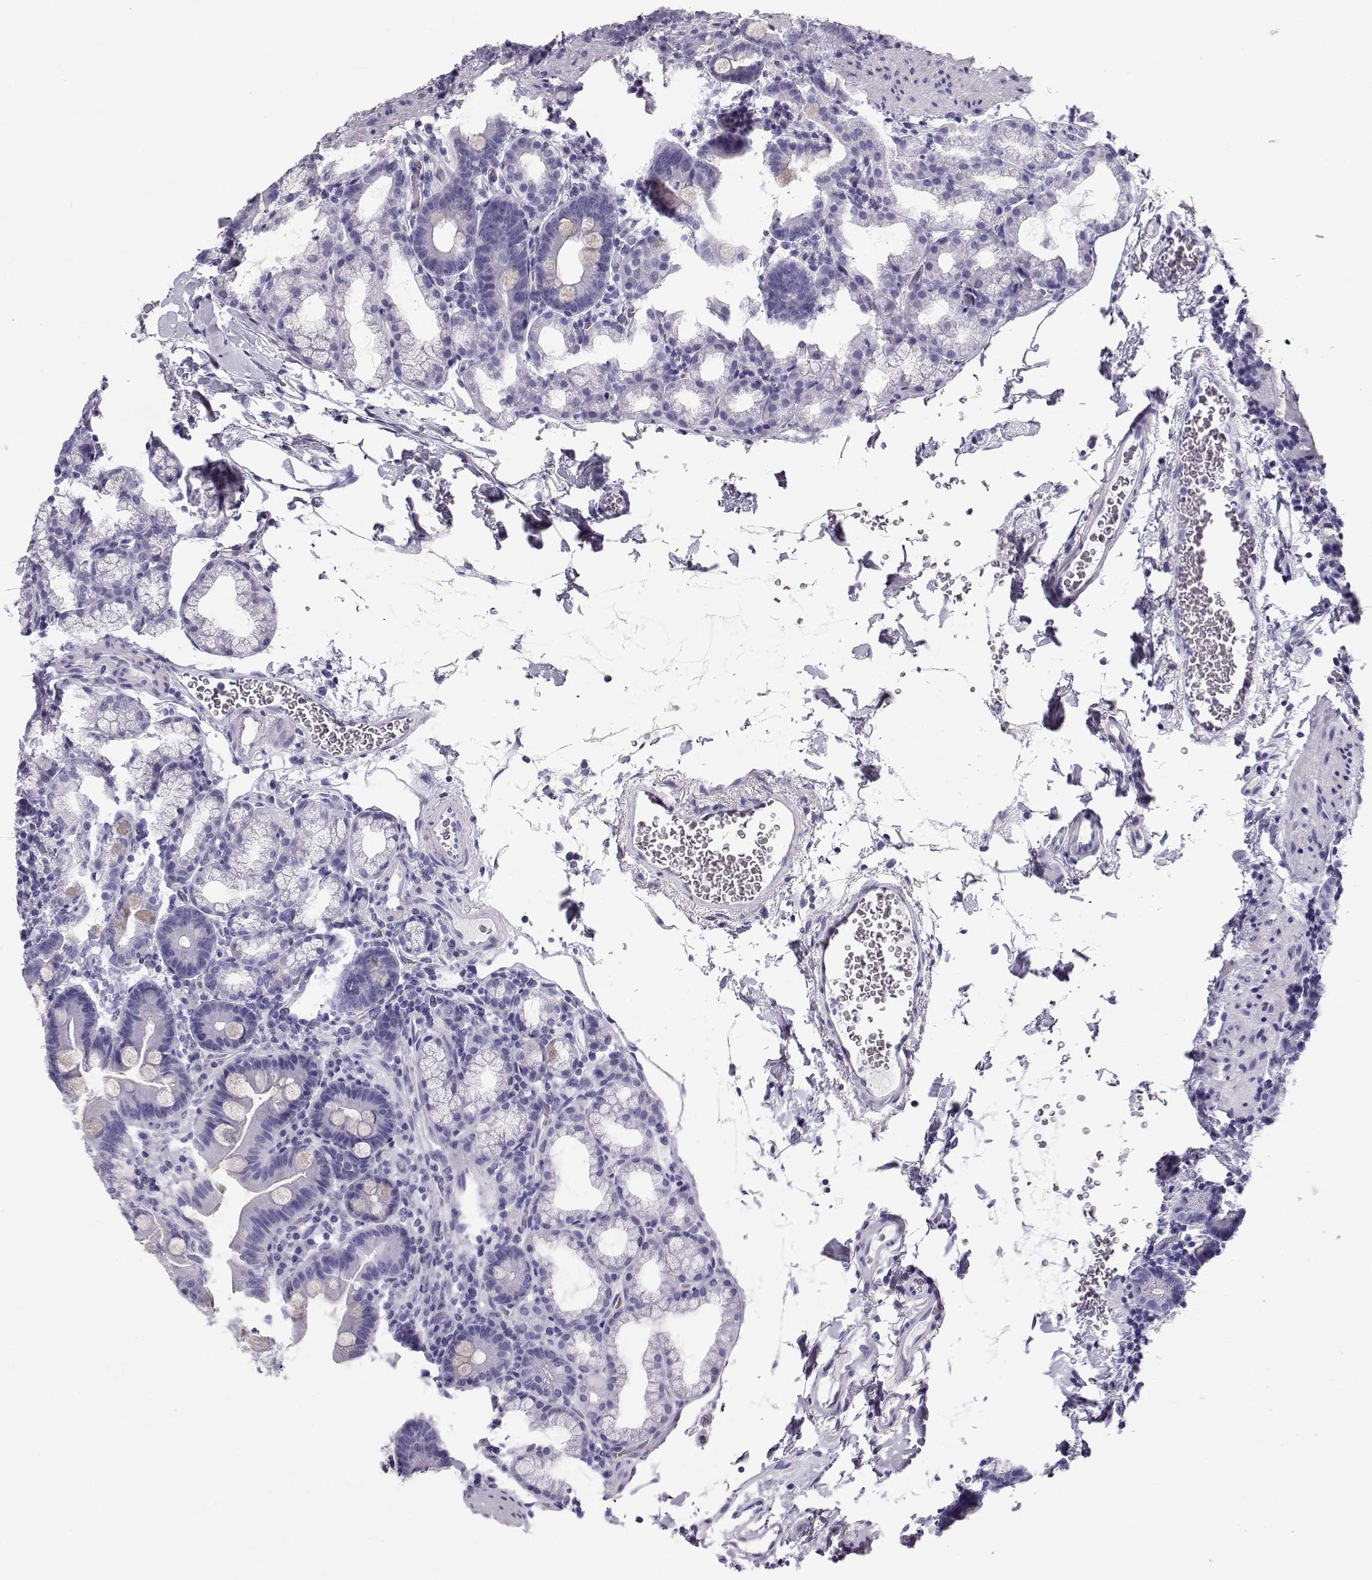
{"staining": {"intensity": "negative", "quantity": "none", "location": "none"}, "tissue": "duodenum", "cell_type": "Glandular cells", "image_type": "normal", "snomed": [{"axis": "morphology", "description": "Normal tissue, NOS"}, {"axis": "topography", "description": "Duodenum"}], "caption": "Immunohistochemistry (IHC) photomicrograph of unremarkable duodenum stained for a protein (brown), which exhibits no staining in glandular cells.", "gene": "RD3", "patient": {"sex": "male", "age": 59}}